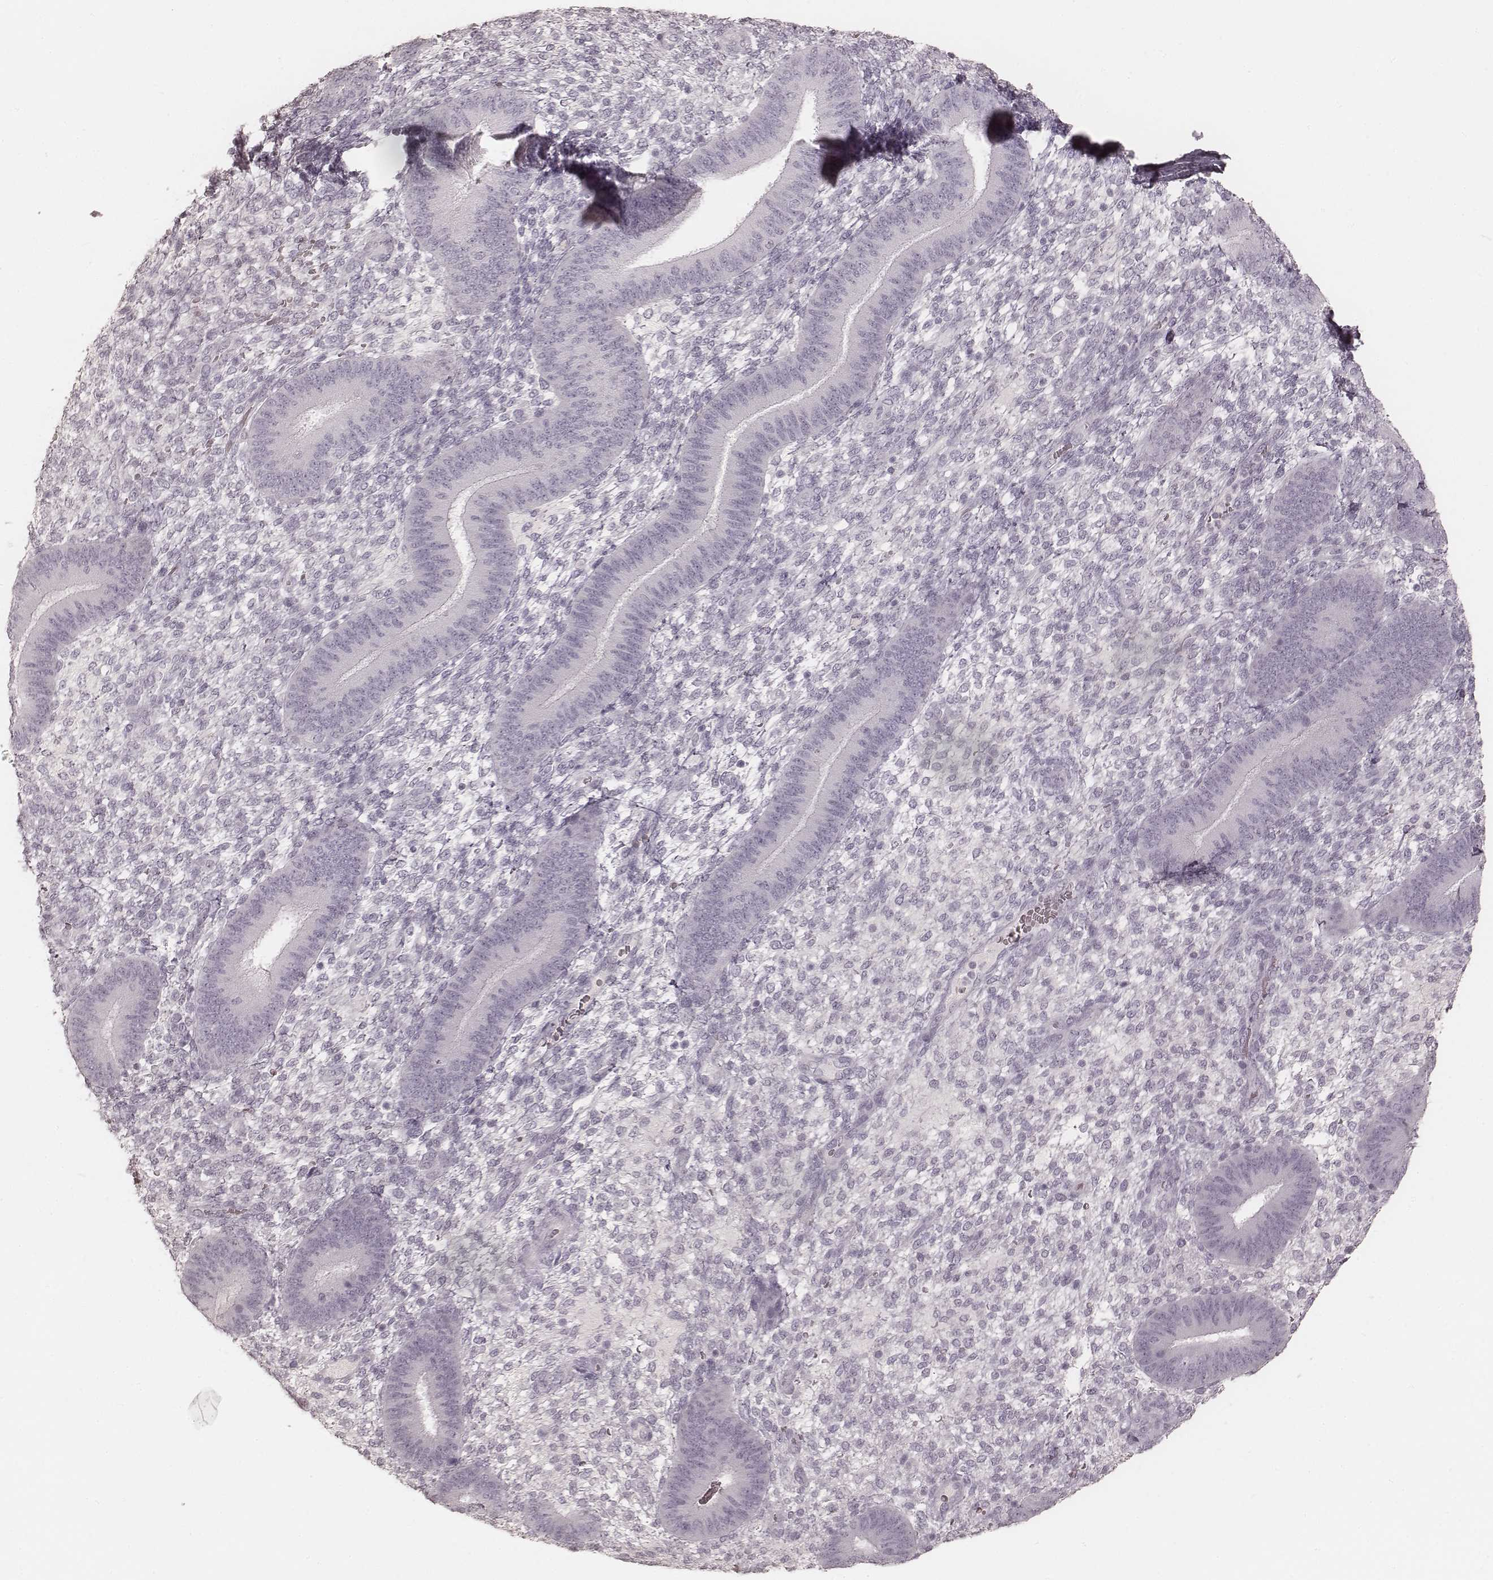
{"staining": {"intensity": "negative", "quantity": "none", "location": "none"}, "tissue": "endometrium", "cell_type": "Cells in endometrial stroma", "image_type": "normal", "snomed": [{"axis": "morphology", "description": "Normal tissue, NOS"}, {"axis": "topography", "description": "Endometrium"}], "caption": "IHC of normal endometrium demonstrates no staining in cells in endometrial stroma. (DAB immunohistochemistry (IHC) visualized using brightfield microscopy, high magnification).", "gene": "KRT26", "patient": {"sex": "female", "age": 39}}